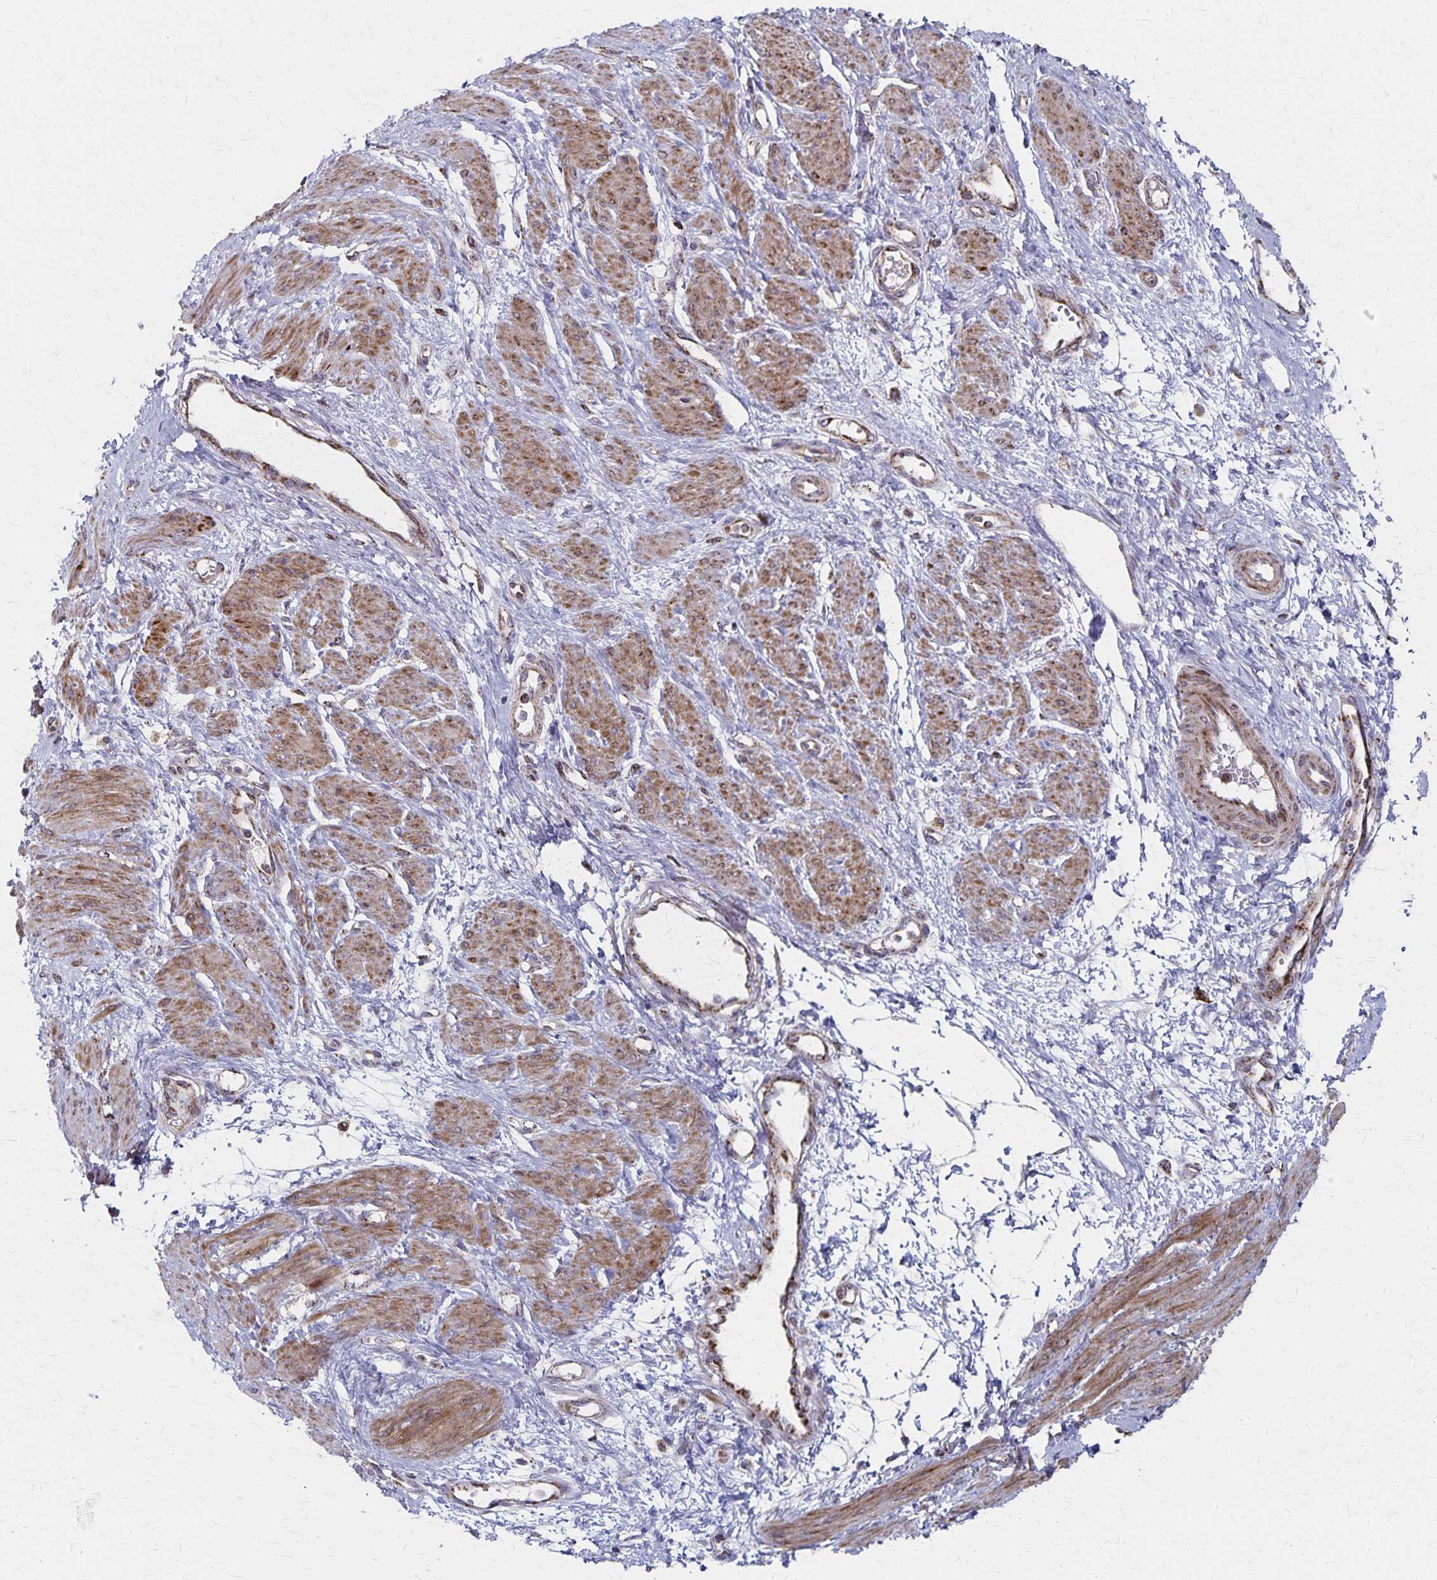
{"staining": {"intensity": "moderate", "quantity": "25%-75%", "location": "cytoplasmic/membranous"}, "tissue": "smooth muscle", "cell_type": "Smooth muscle cells", "image_type": "normal", "snomed": [{"axis": "morphology", "description": "Normal tissue, NOS"}, {"axis": "topography", "description": "Smooth muscle"}, {"axis": "topography", "description": "Uterus"}], "caption": "An image of smooth muscle stained for a protein displays moderate cytoplasmic/membranous brown staining in smooth muscle cells.", "gene": "DYRK4", "patient": {"sex": "female", "age": 39}}